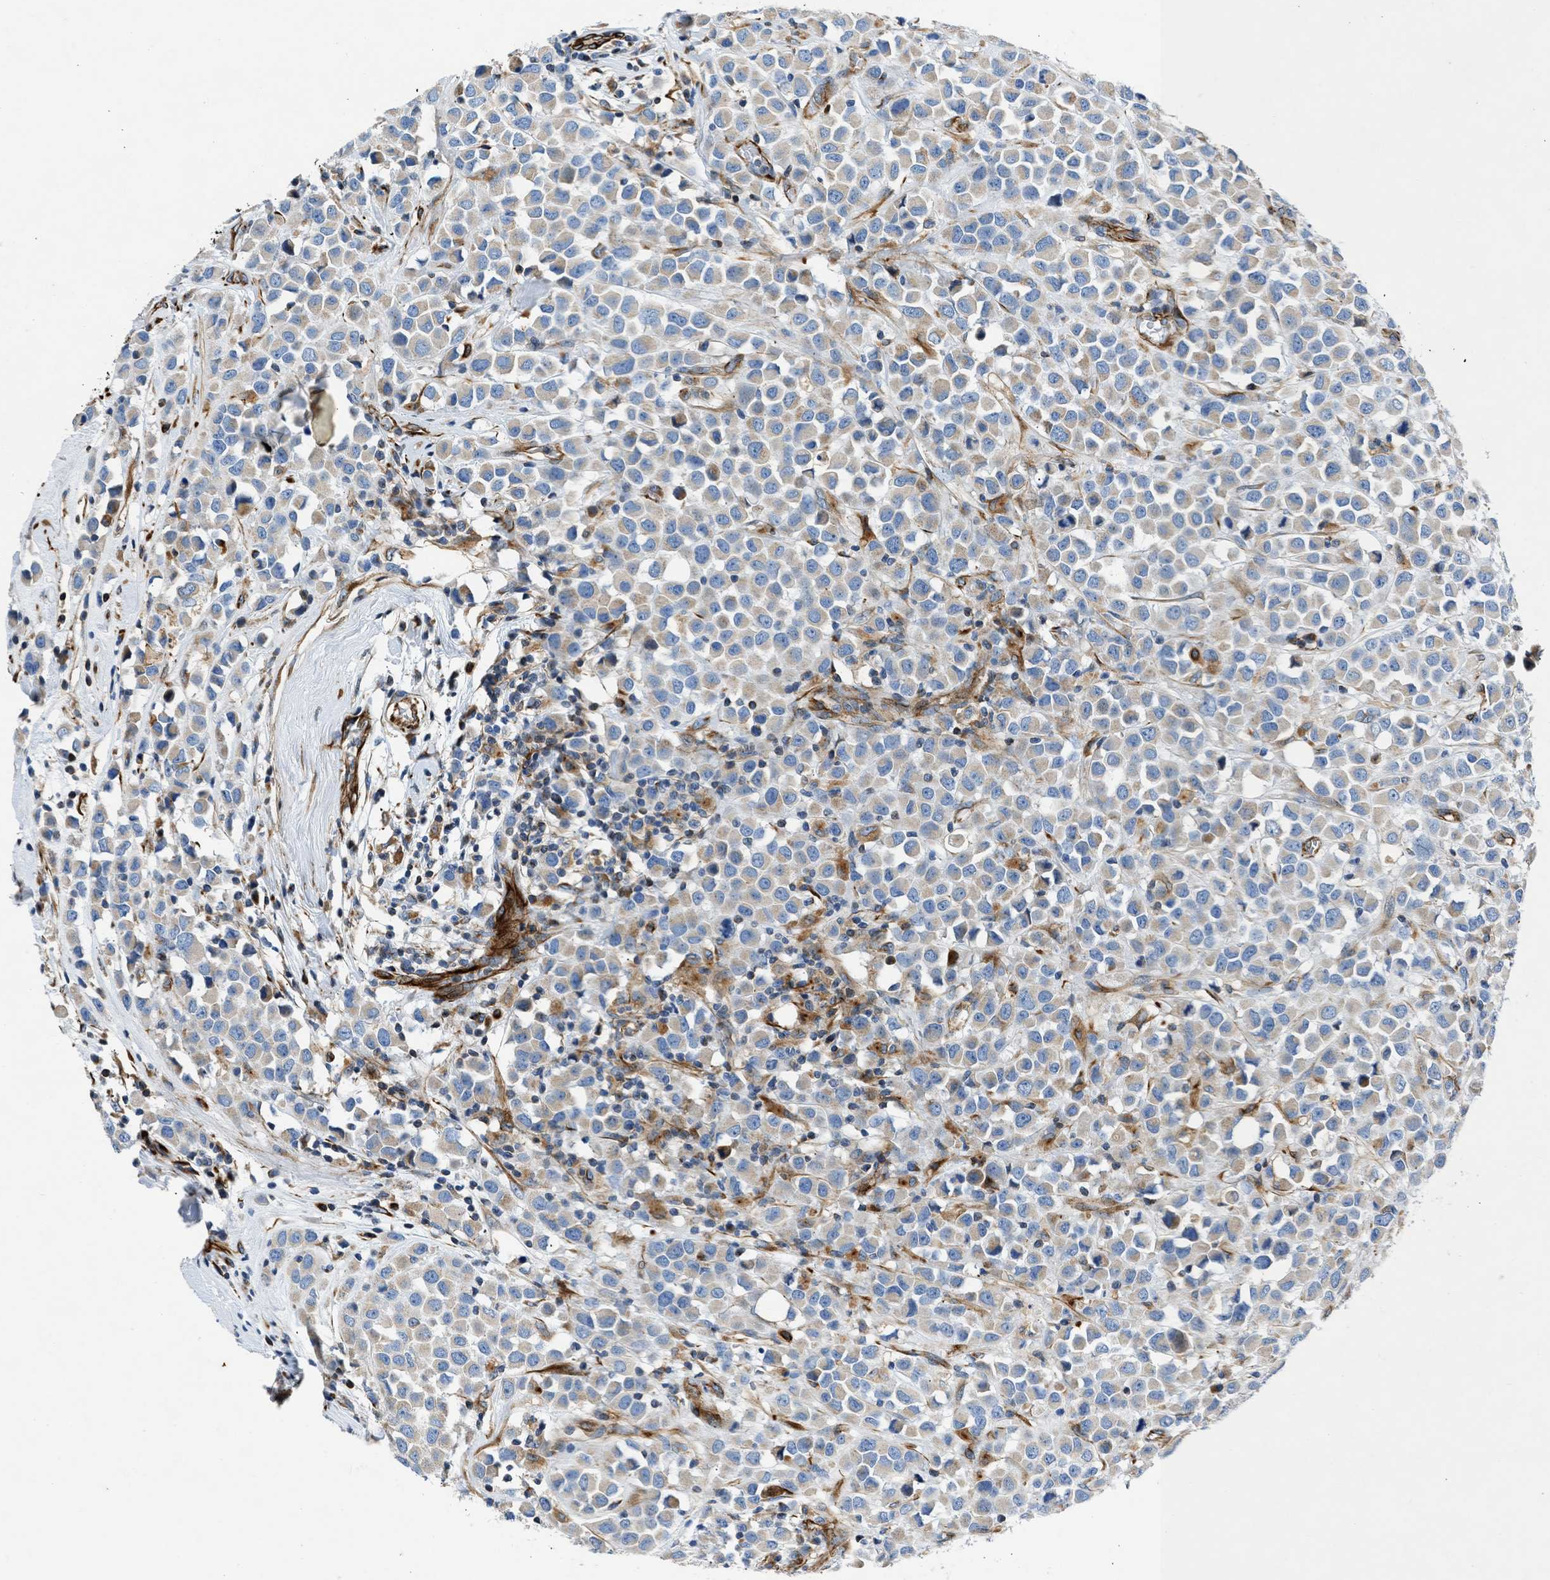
{"staining": {"intensity": "weak", "quantity": ">75%", "location": "cytoplasmic/membranous"}, "tissue": "breast cancer", "cell_type": "Tumor cells", "image_type": "cancer", "snomed": [{"axis": "morphology", "description": "Duct carcinoma"}, {"axis": "topography", "description": "Breast"}], "caption": "Breast intraductal carcinoma stained for a protein (brown) reveals weak cytoplasmic/membranous positive positivity in about >75% of tumor cells.", "gene": "ULK4", "patient": {"sex": "female", "age": 61}}